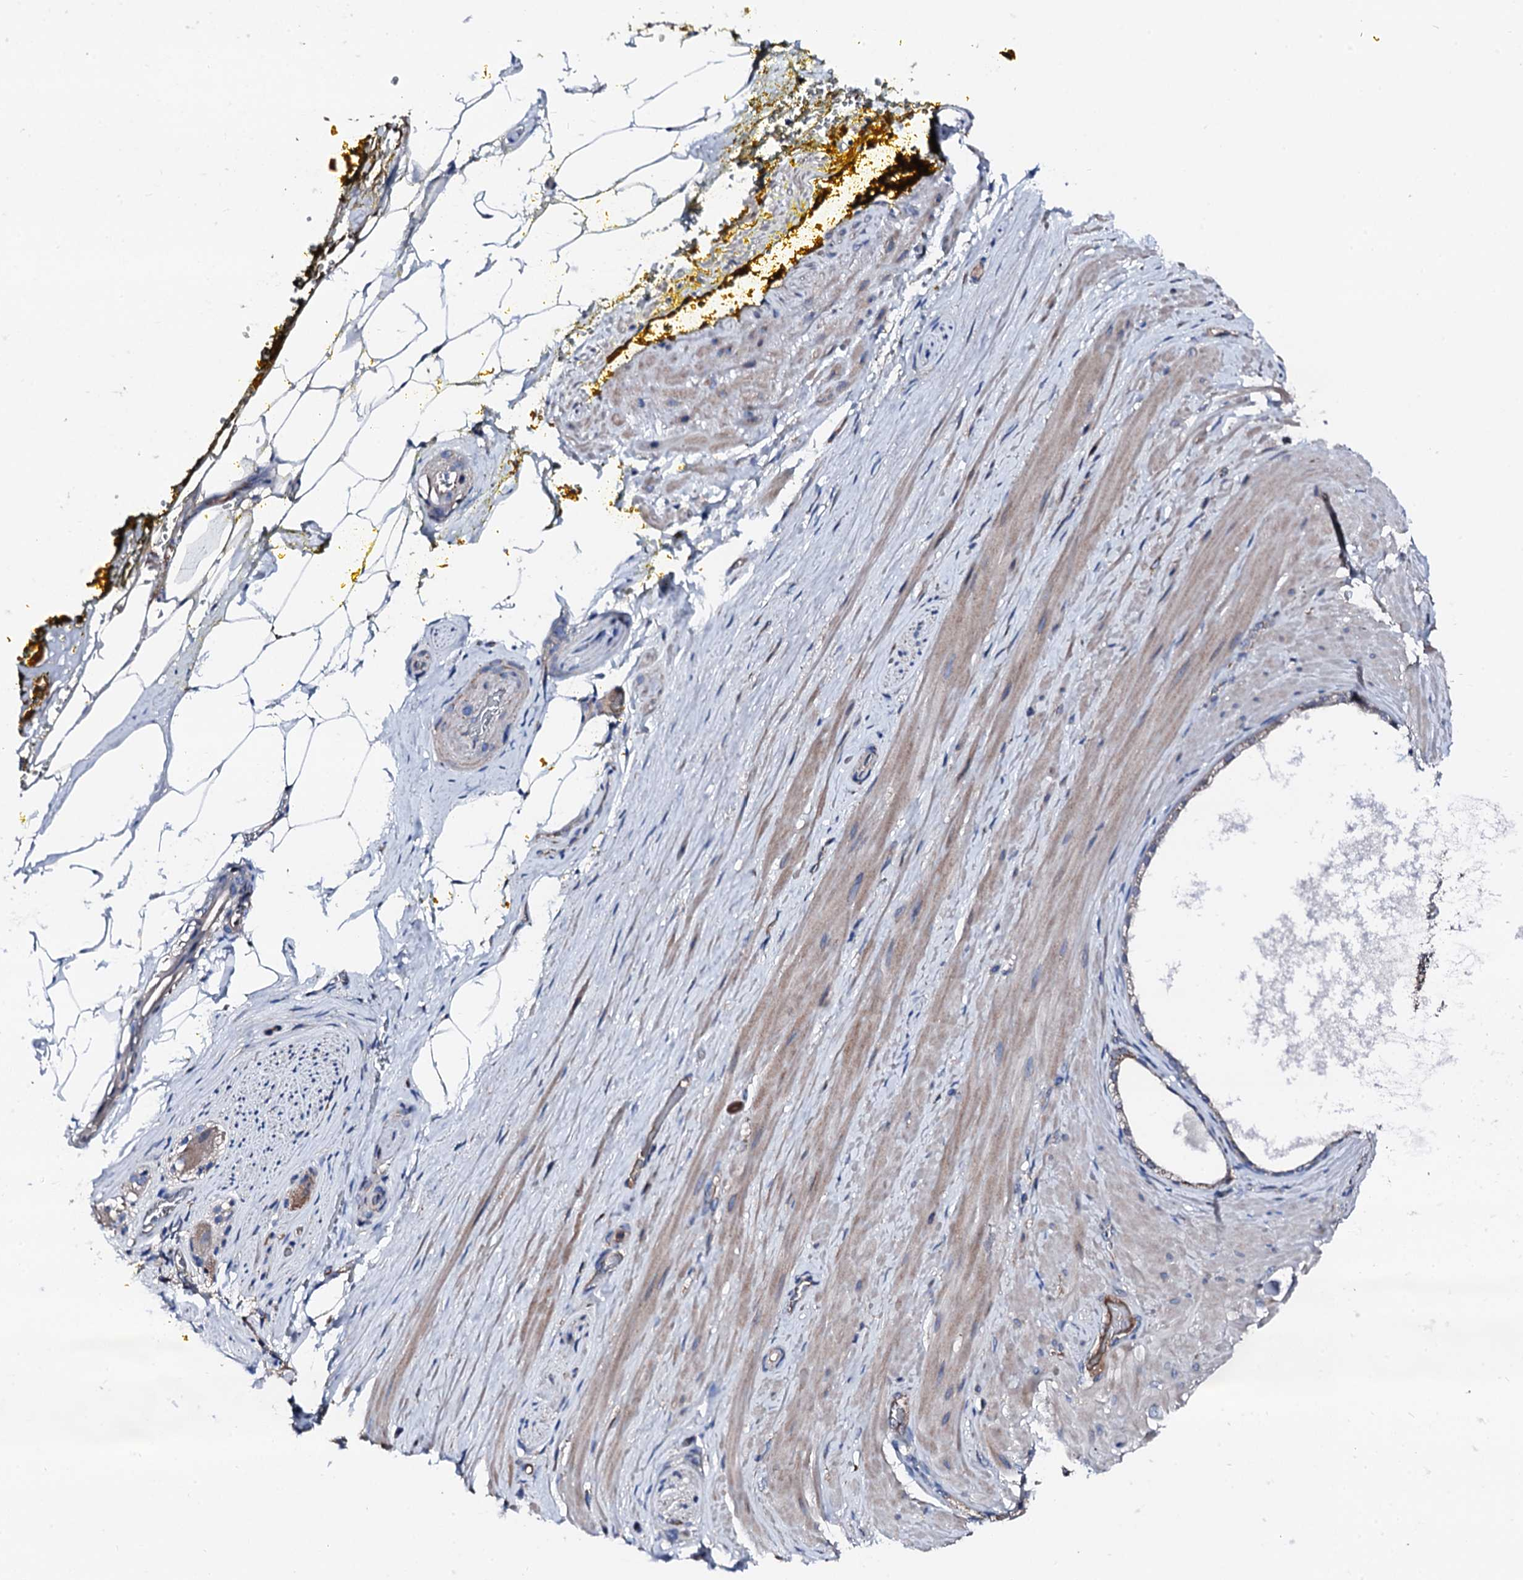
{"staining": {"intensity": "weak", "quantity": "25%-75%", "location": "cytoplasmic/membranous"}, "tissue": "adipose tissue", "cell_type": "Adipocytes", "image_type": "normal", "snomed": [{"axis": "morphology", "description": "Normal tissue, NOS"}, {"axis": "morphology", "description": "Adenocarcinoma, Low grade"}, {"axis": "topography", "description": "Prostate"}, {"axis": "topography", "description": "Peripheral nerve tissue"}], "caption": "Immunohistochemical staining of benign adipose tissue displays low levels of weak cytoplasmic/membranous positivity in about 25%-75% of adipocytes. The staining was performed using DAB, with brown indicating positive protein expression. Nuclei are stained blue with hematoxylin.", "gene": "TRAFD1", "patient": {"sex": "male", "age": 63}}